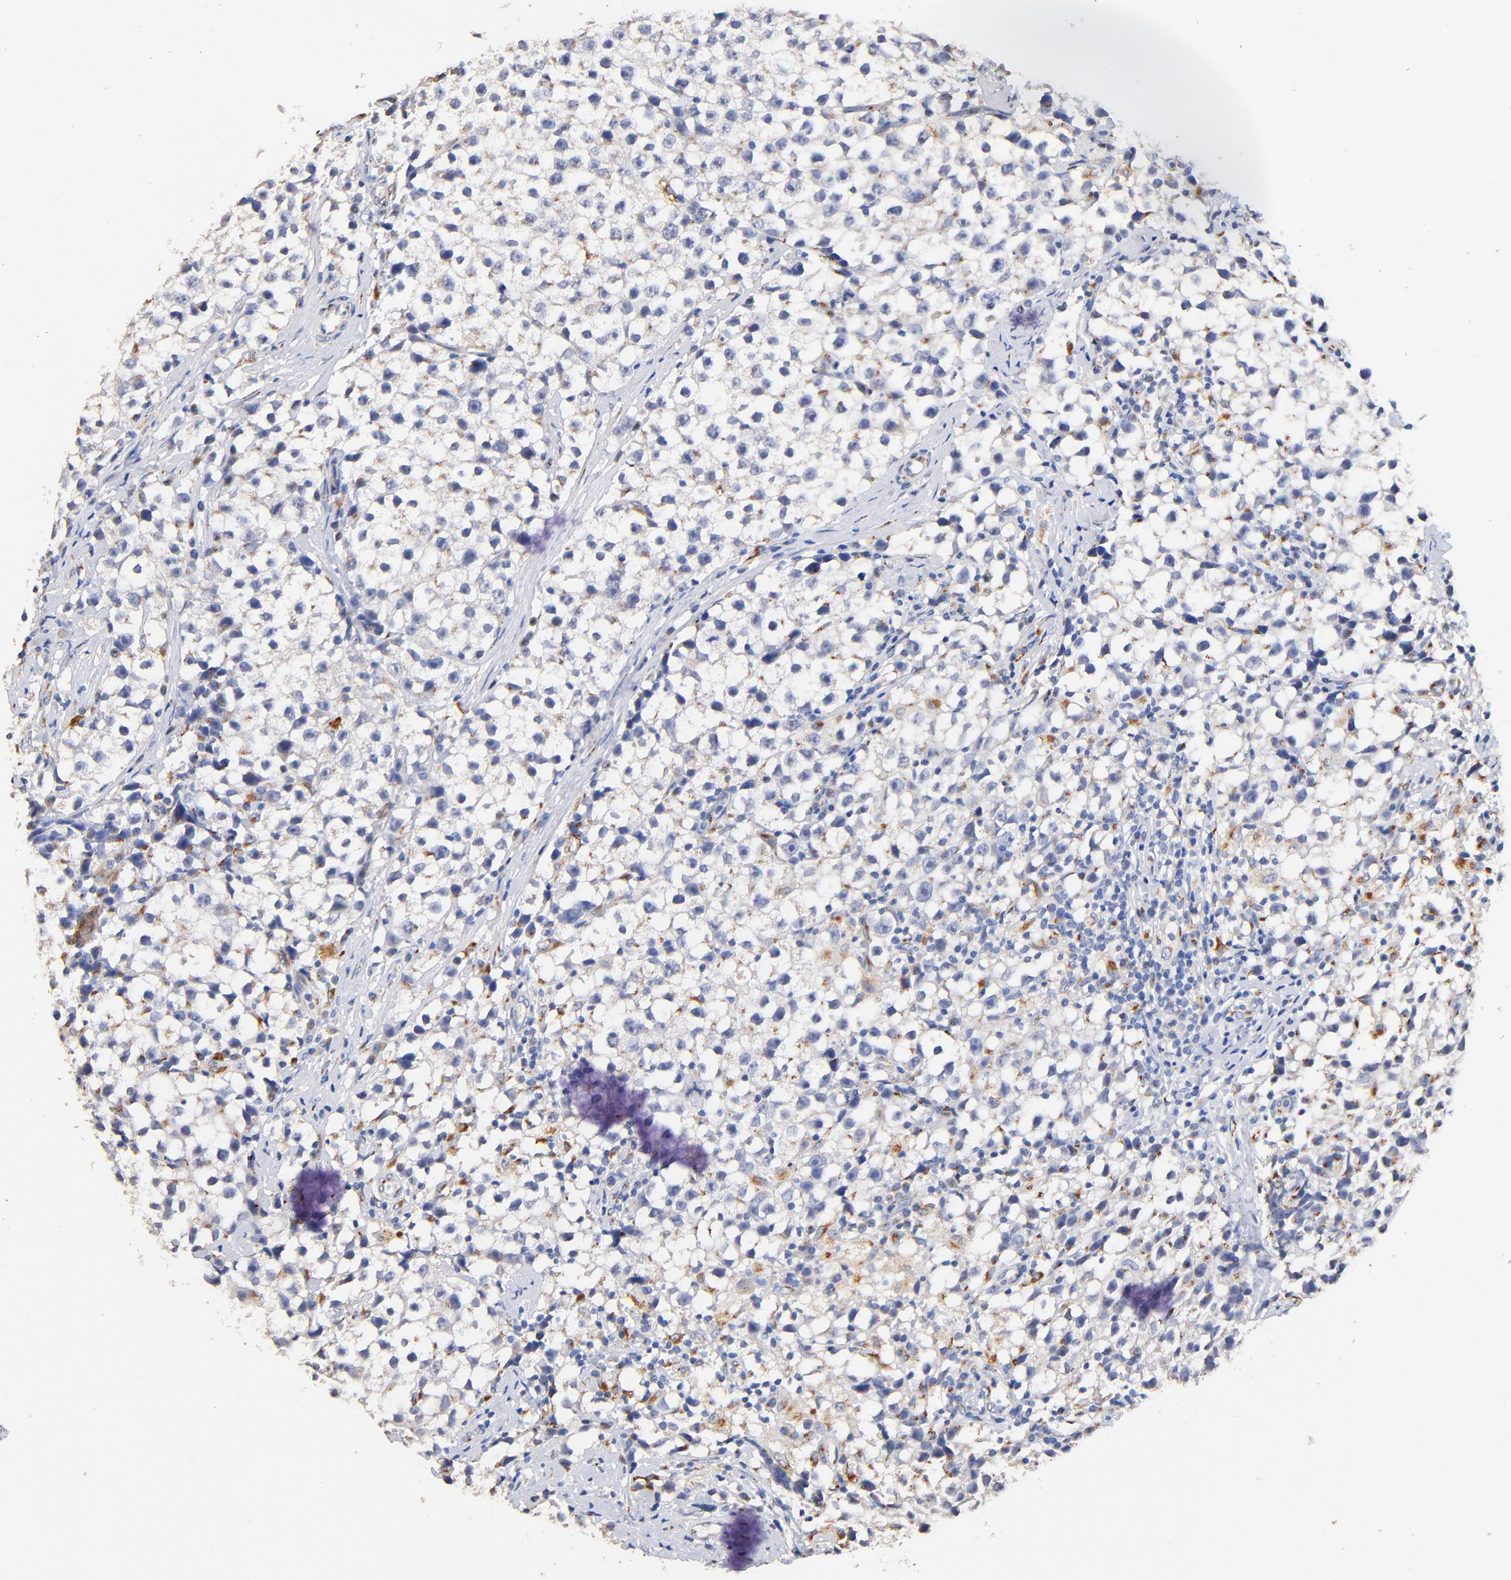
{"staining": {"intensity": "negative", "quantity": "none", "location": "none"}, "tissue": "testis cancer", "cell_type": "Tumor cells", "image_type": "cancer", "snomed": [{"axis": "morphology", "description": "Seminoma, NOS"}, {"axis": "topography", "description": "Testis"}], "caption": "A histopathology image of human seminoma (testis) is negative for staining in tumor cells.", "gene": "FMNL3", "patient": {"sex": "male", "age": 35}}